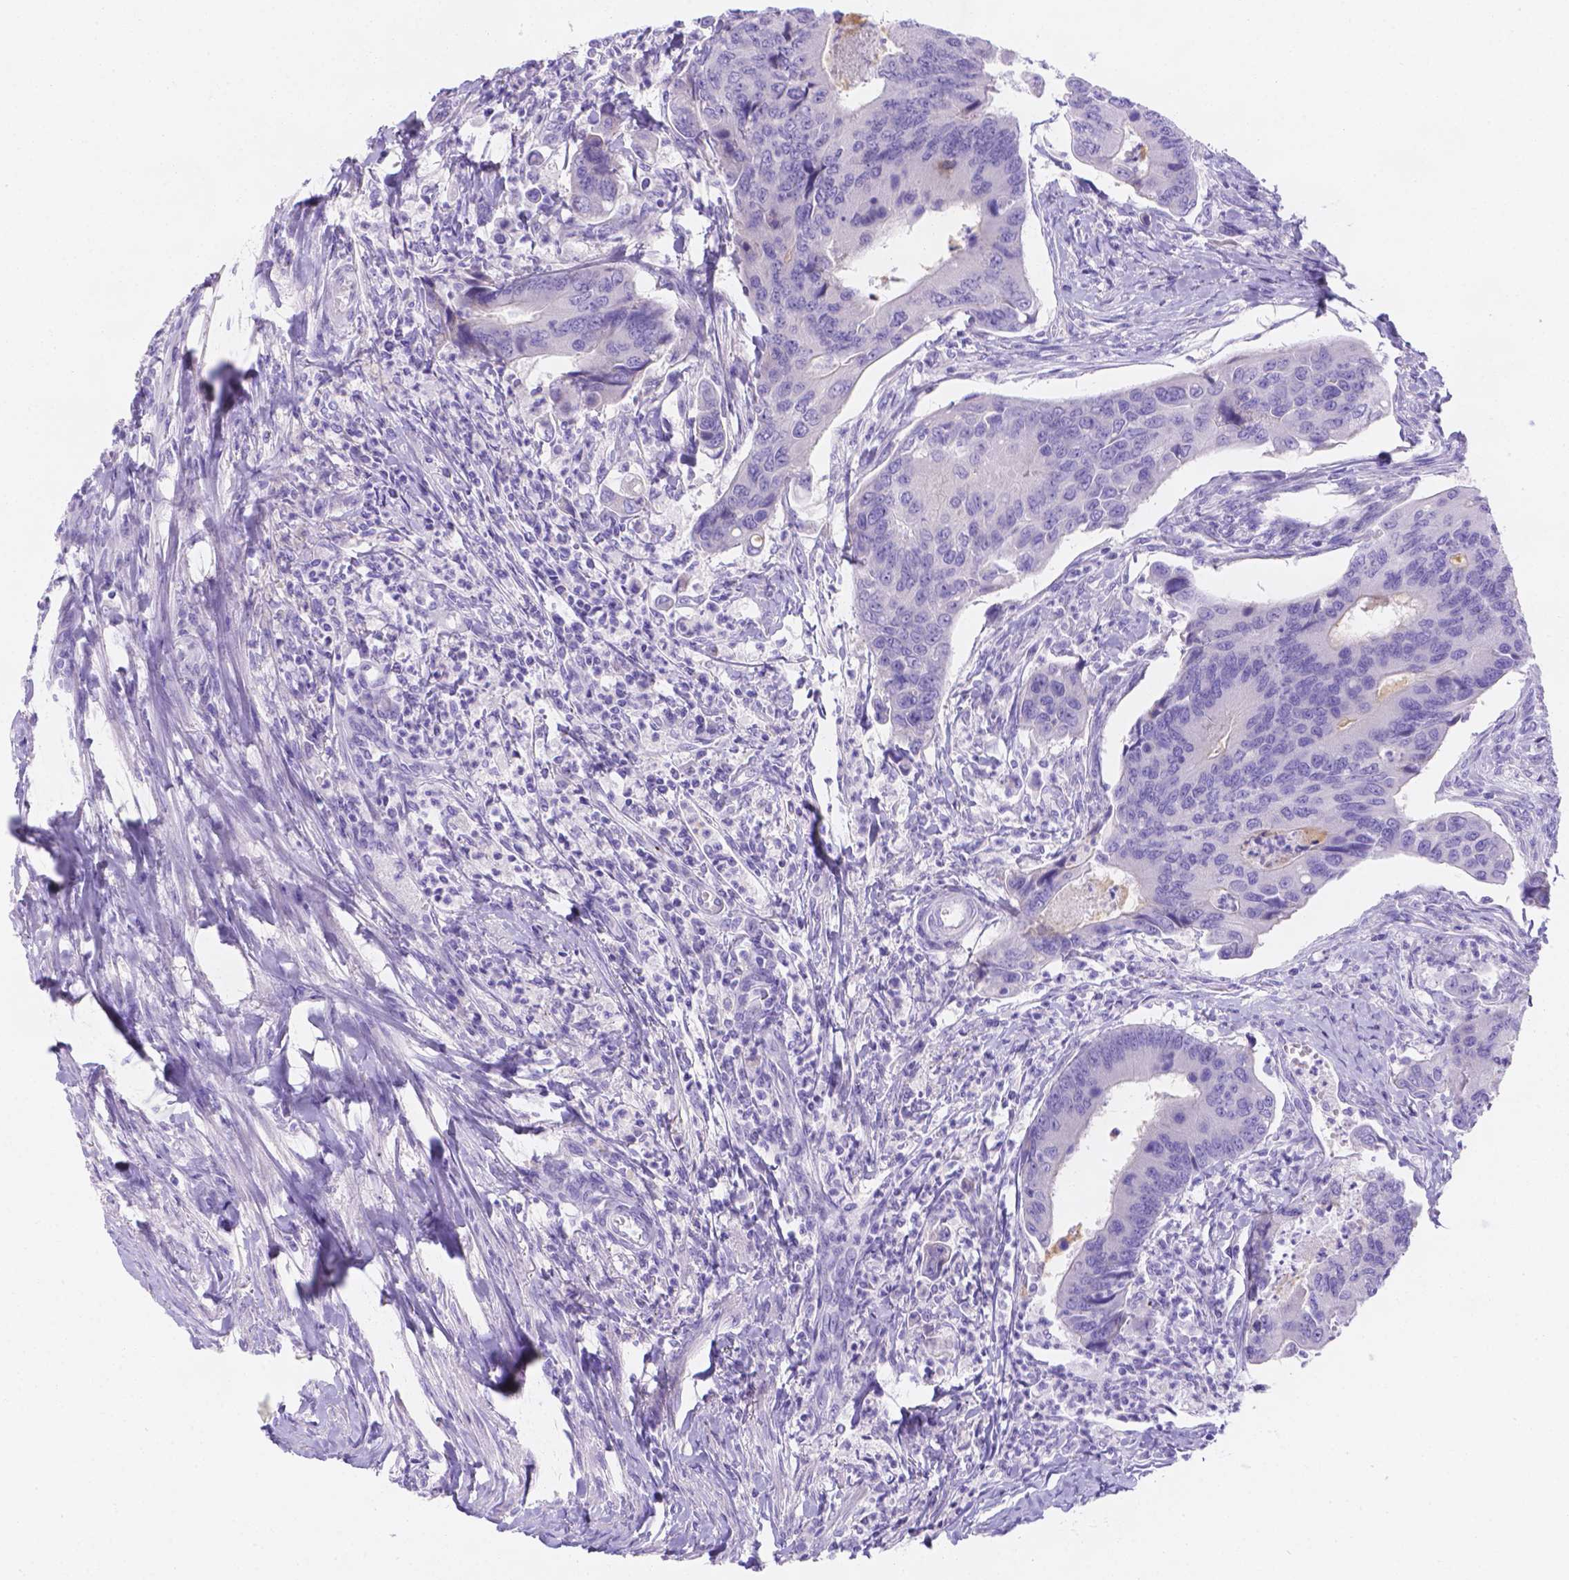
{"staining": {"intensity": "negative", "quantity": "none", "location": "none"}, "tissue": "colorectal cancer", "cell_type": "Tumor cells", "image_type": "cancer", "snomed": [{"axis": "morphology", "description": "Adenocarcinoma, NOS"}, {"axis": "topography", "description": "Colon"}], "caption": "Immunohistochemistry (IHC) image of human colorectal adenocarcinoma stained for a protein (brown), which demonstrates no expression in tumor cells.", "gene": "MLN", "patient": {"sex": "female", "age": 67}}